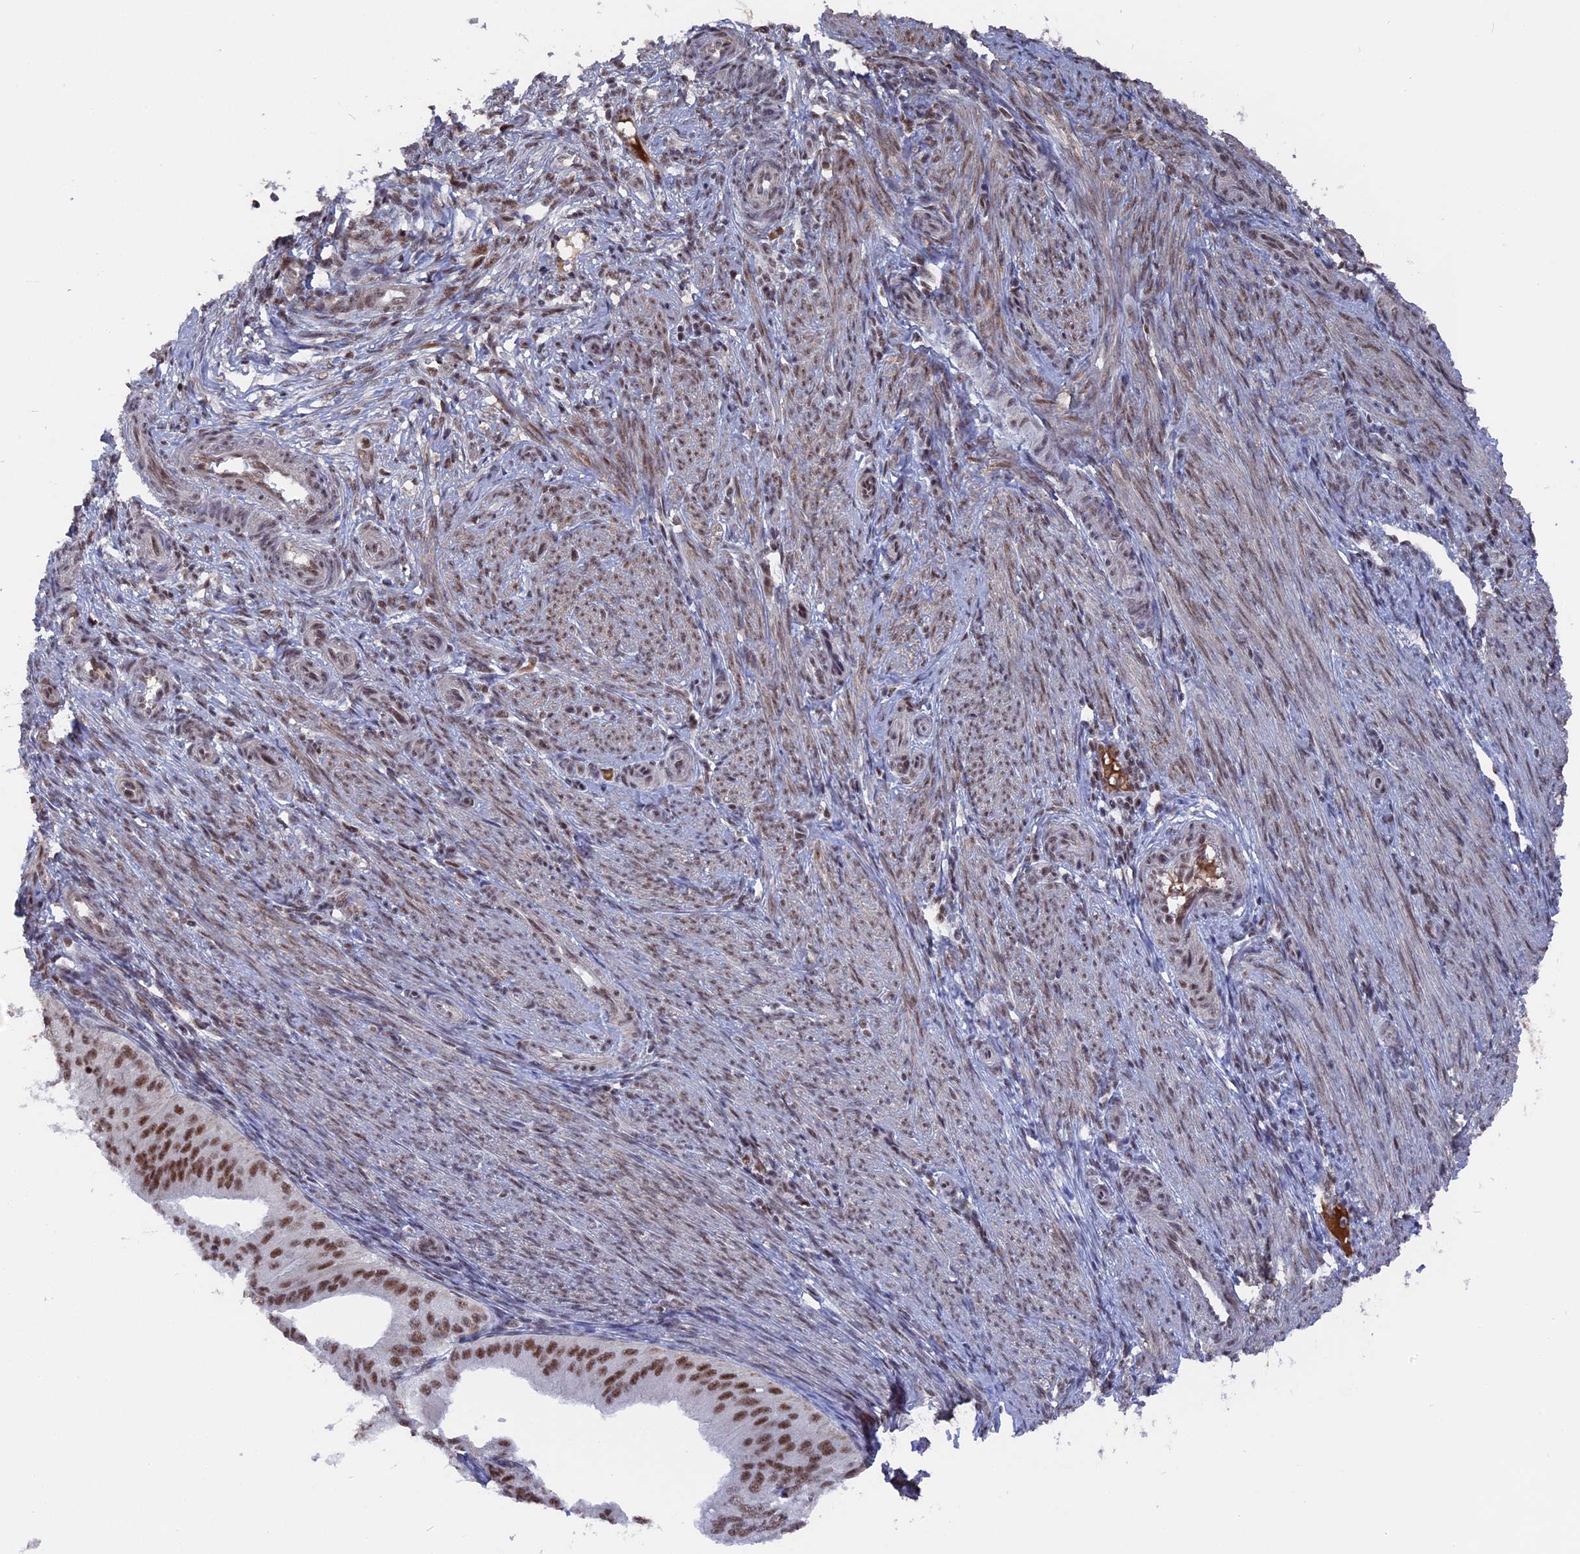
{"staining": {"intensity": "moderate", "quantity": ">75%", "location": "nuclear"}, "tissue": "endometrial cancer", "cell_type": "Tumor cells", "image_type": "cancer", "snomed": [{"axis": "morphology", "description": "Adenocarcinoma, NOS"}, {"axis": "topography", "description": "Endometrium"}], "caption": "Human adenocarcinoma (endometrial) stained for a protein (brown) demonstrates moderate nuclear positive positivity in approximately >75% of tumor cells.", "gene": "SF3A2", "patient": {"sex": "female", "age": 50}}